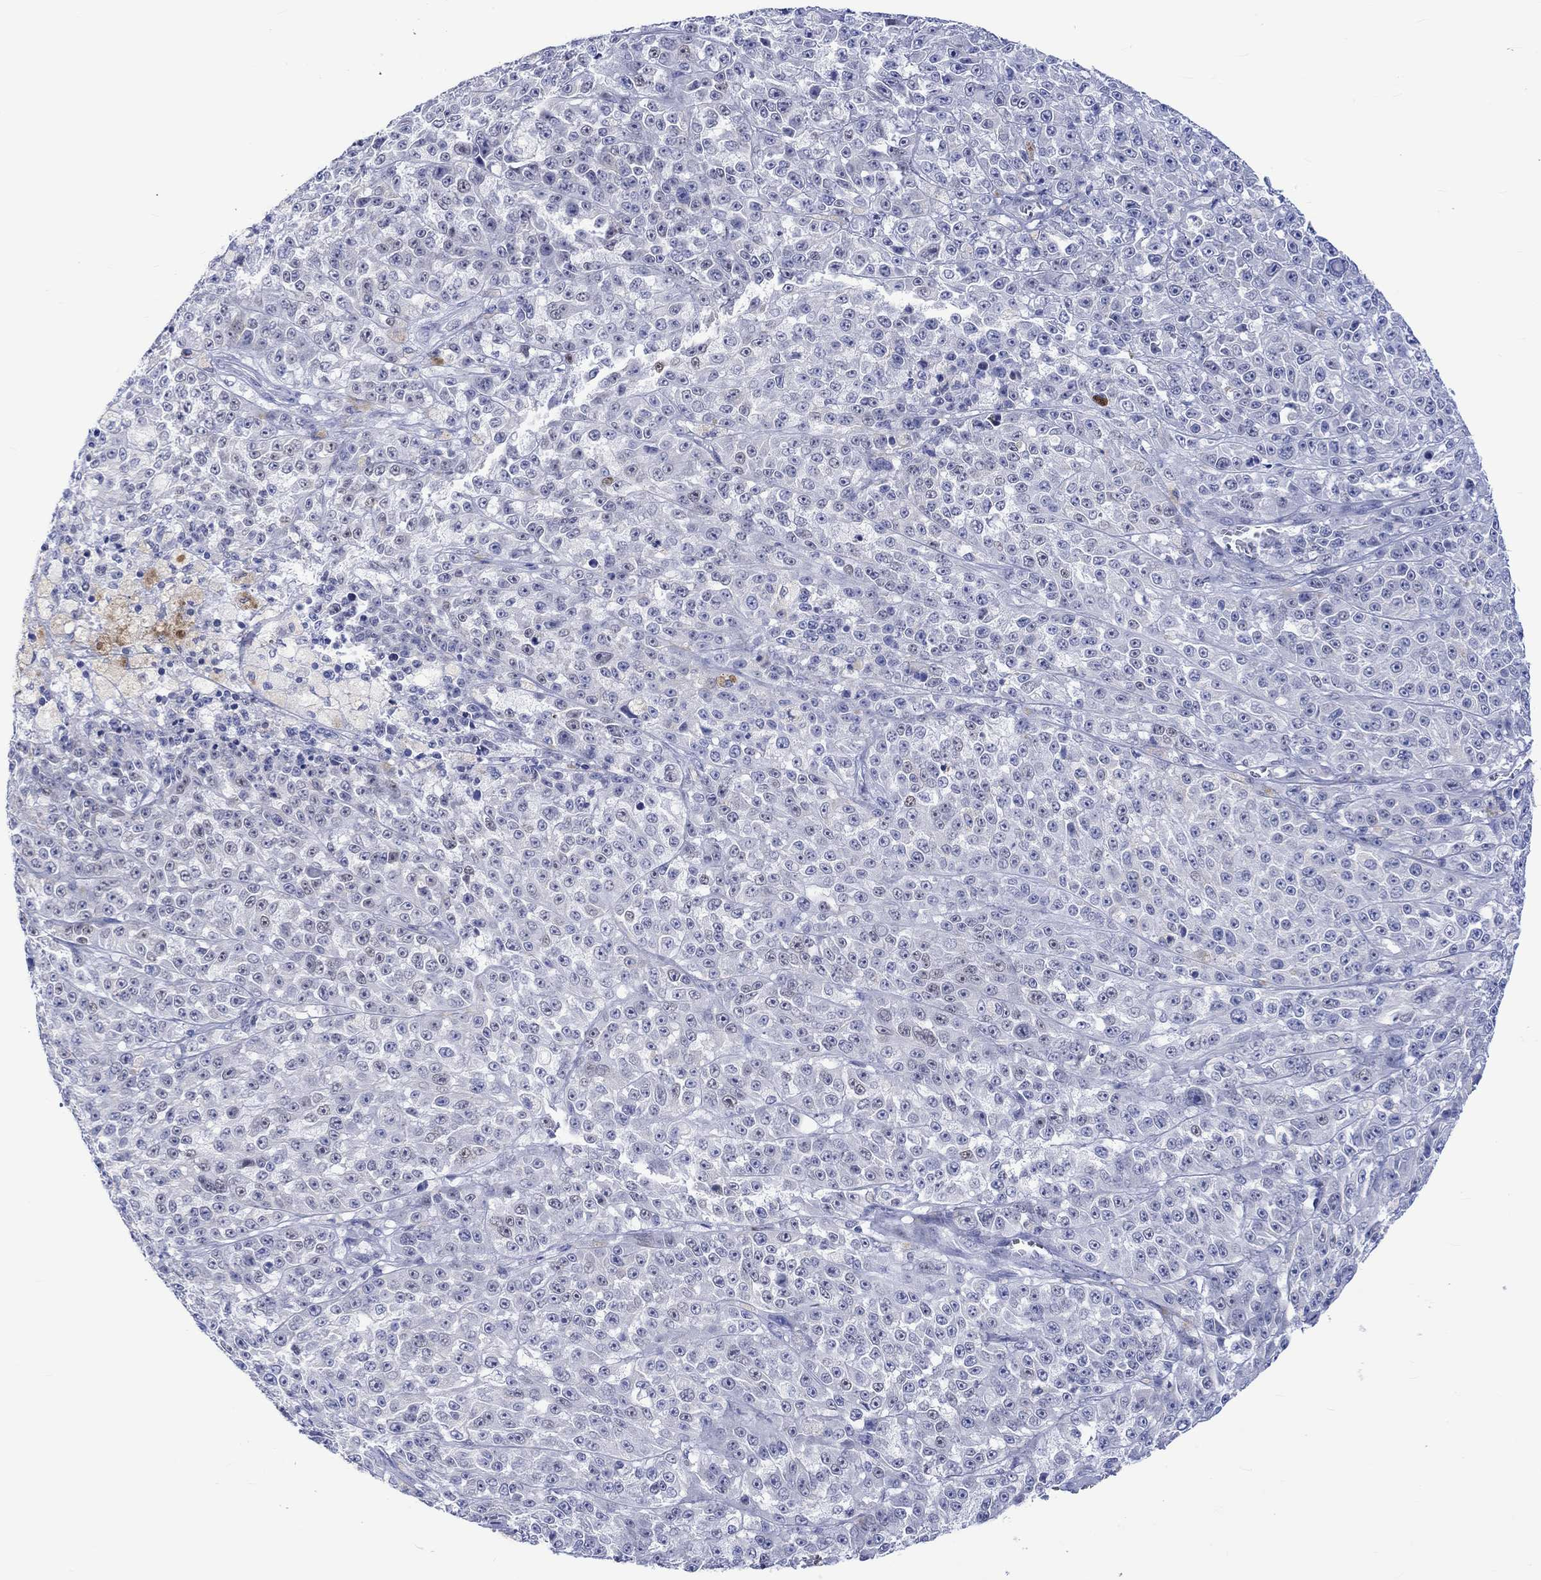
{"staining": {"intensity": "negative", "quantity": "none", "location": "none"}, "tissue": "melanoma", "cell_type": "Tumor cells", "image_type": "cancer", "snomed": [{"axis": "morphology", "description": "Malignant melanoma, NOS"}, {"axis": "topography", "description": "Skin"}], "caption": "This is an immunohistochemistry photomicrograph of human malignant melanoma. There is no staining in tumor cells.", "gene": "KLHL33", "patient": {"sex": "female", "age": 58}}